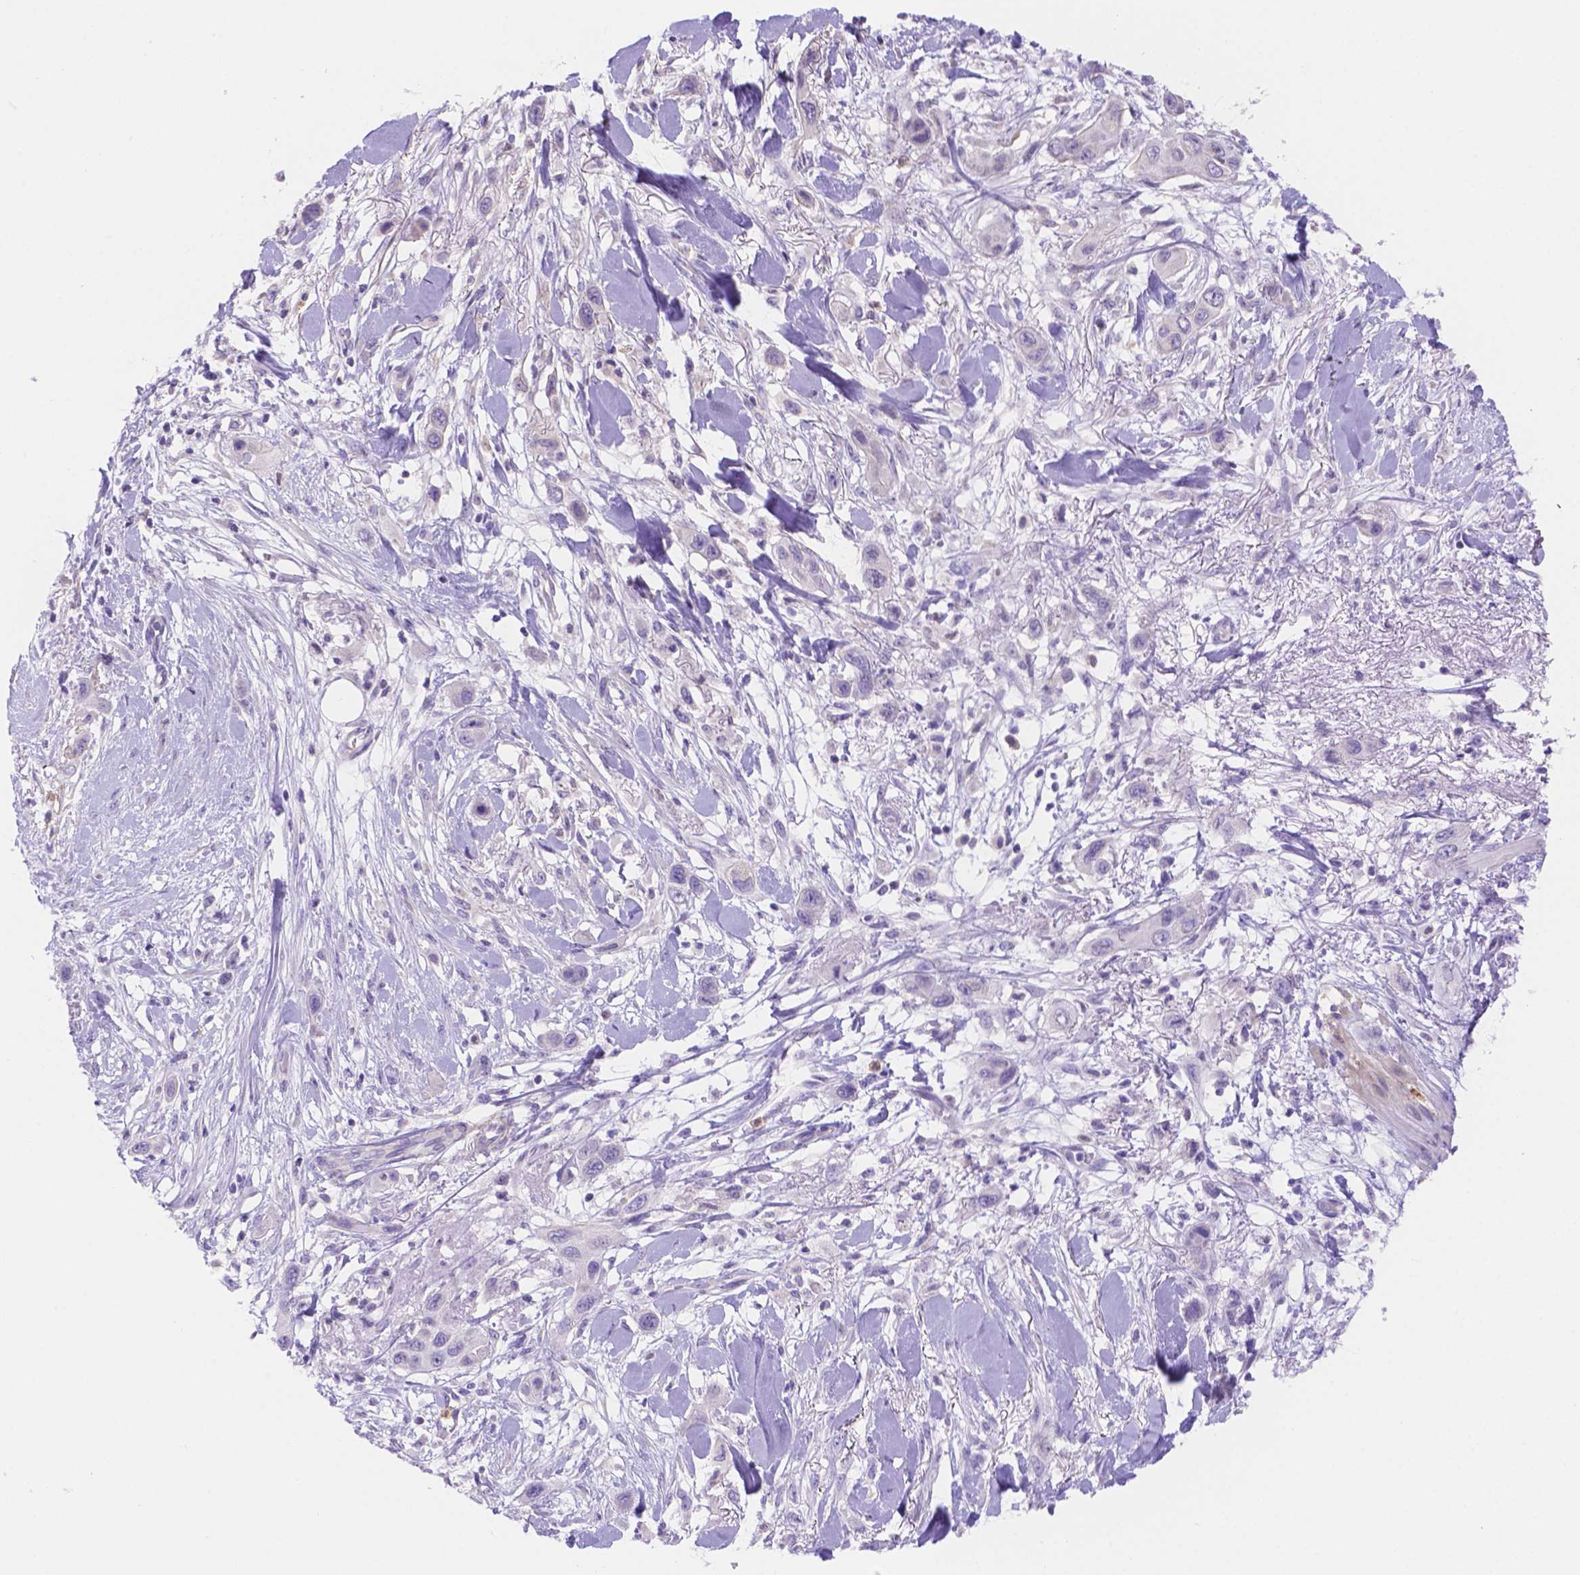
{"staining": {"intensity": "negative", "quantity": "none", "location": "none"}, "tissue": "skin cancer", "cell_type": "Tumor cells", "image_type": "cancer", "snomed": [{"axis": "morphology", "description": "Squamous cell carcinoma, NOS"}, {"axis": "topography", "description": "Skin"}], "caption": "This is an immunohistochemistry histopathology image of skin cancer. There is no expression in tumor cells.", "gene": "NXPE2", "patient": {"sex": "male", "age": 79}}